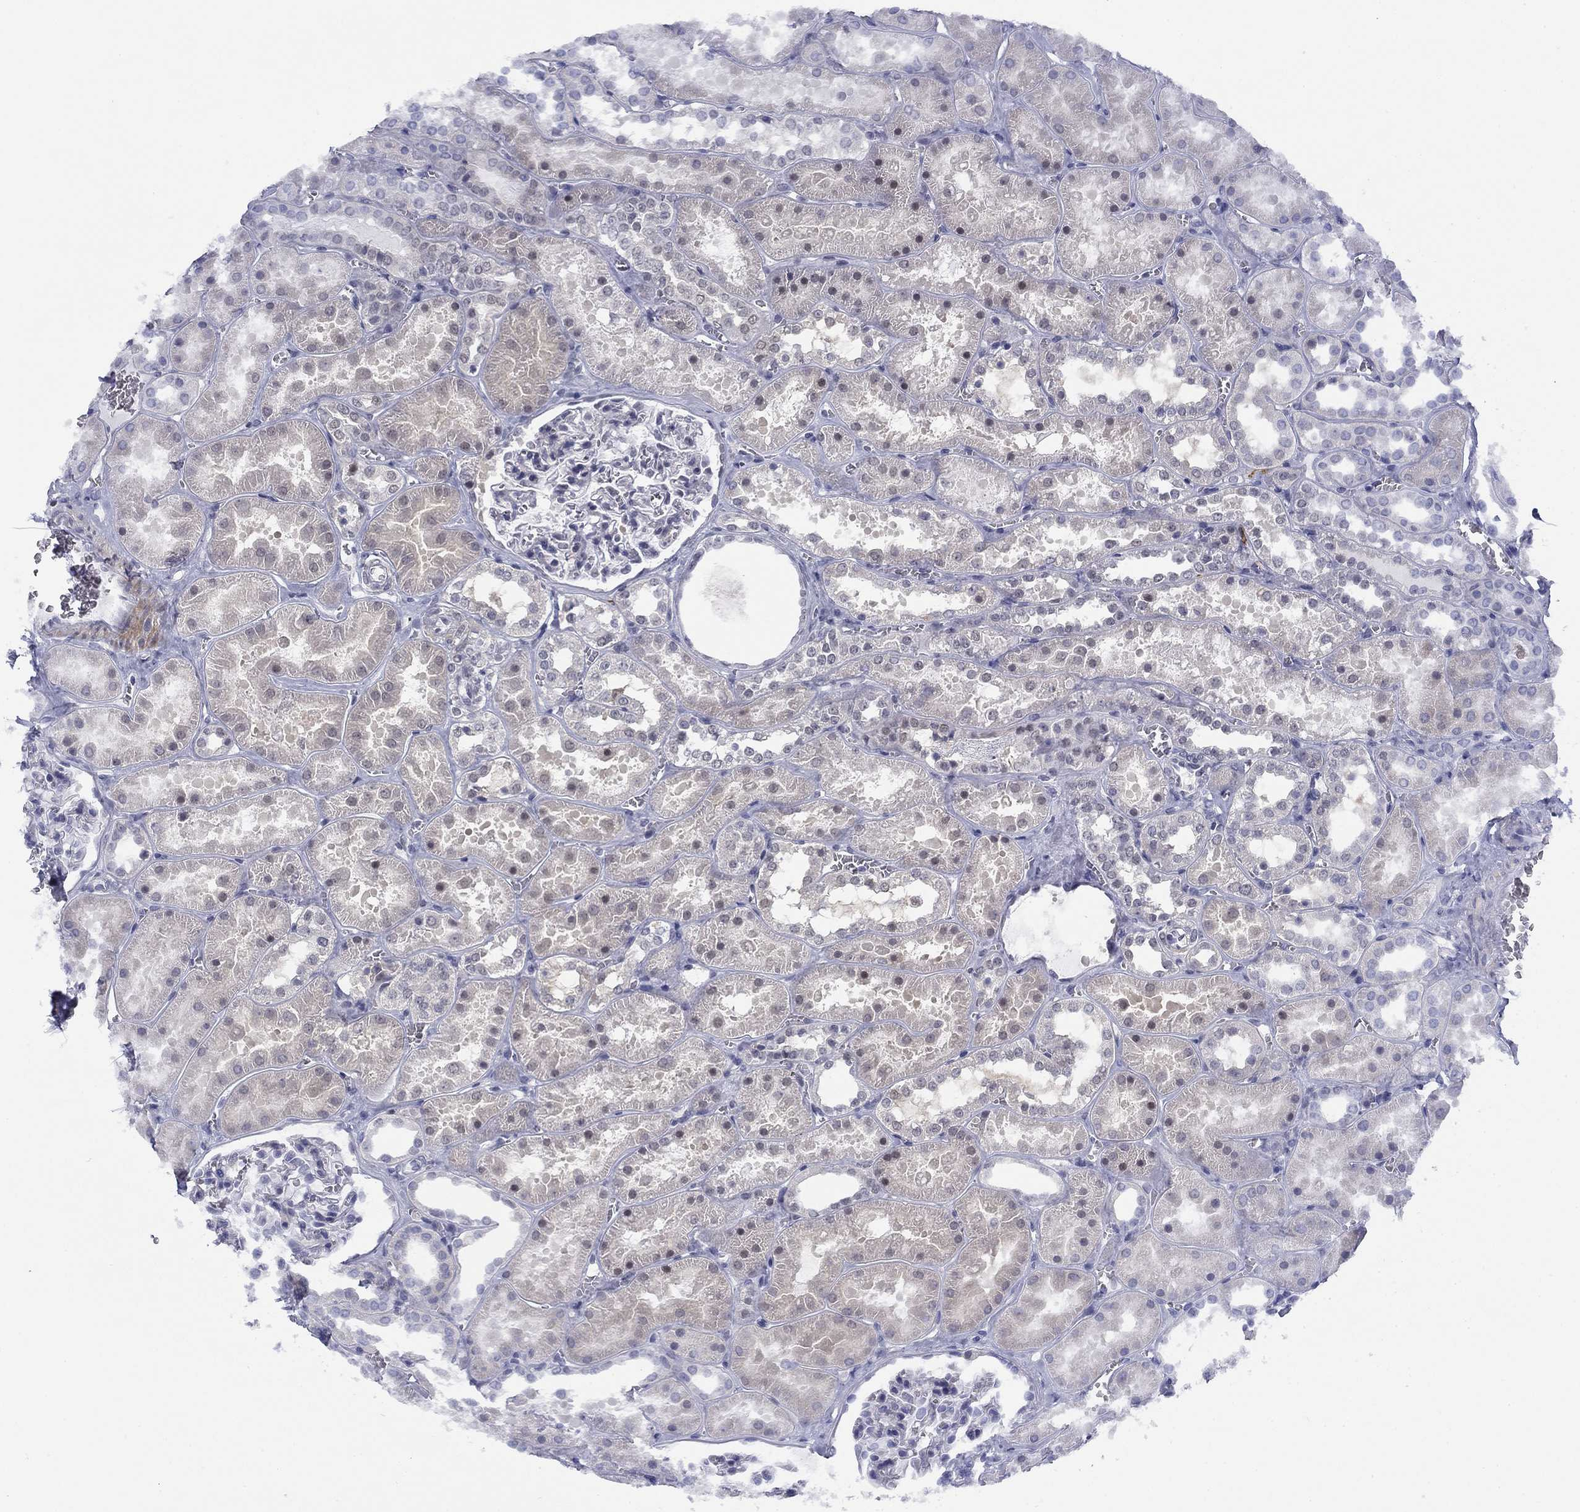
{"staining": {"intensity": "negative", "quantity": "none", "location": "none"}, "tissue": "kidney", "cell_type": "Cells in glomeruli", "image_type": "normal", "snomed": [{"axis": "morphology", "description": "Normal tissue, NOS"}, {"axis": "topography", "description": "Kidney"}], "caption": "Immunohistochemistry (IHC) photomicrograph of unremarkable human kidney stained for a protein (brown), which reveals no positivity in cells in glomeruli.", "gene": "TIGD4", "patient": {"sex": "female", "age": 41}}